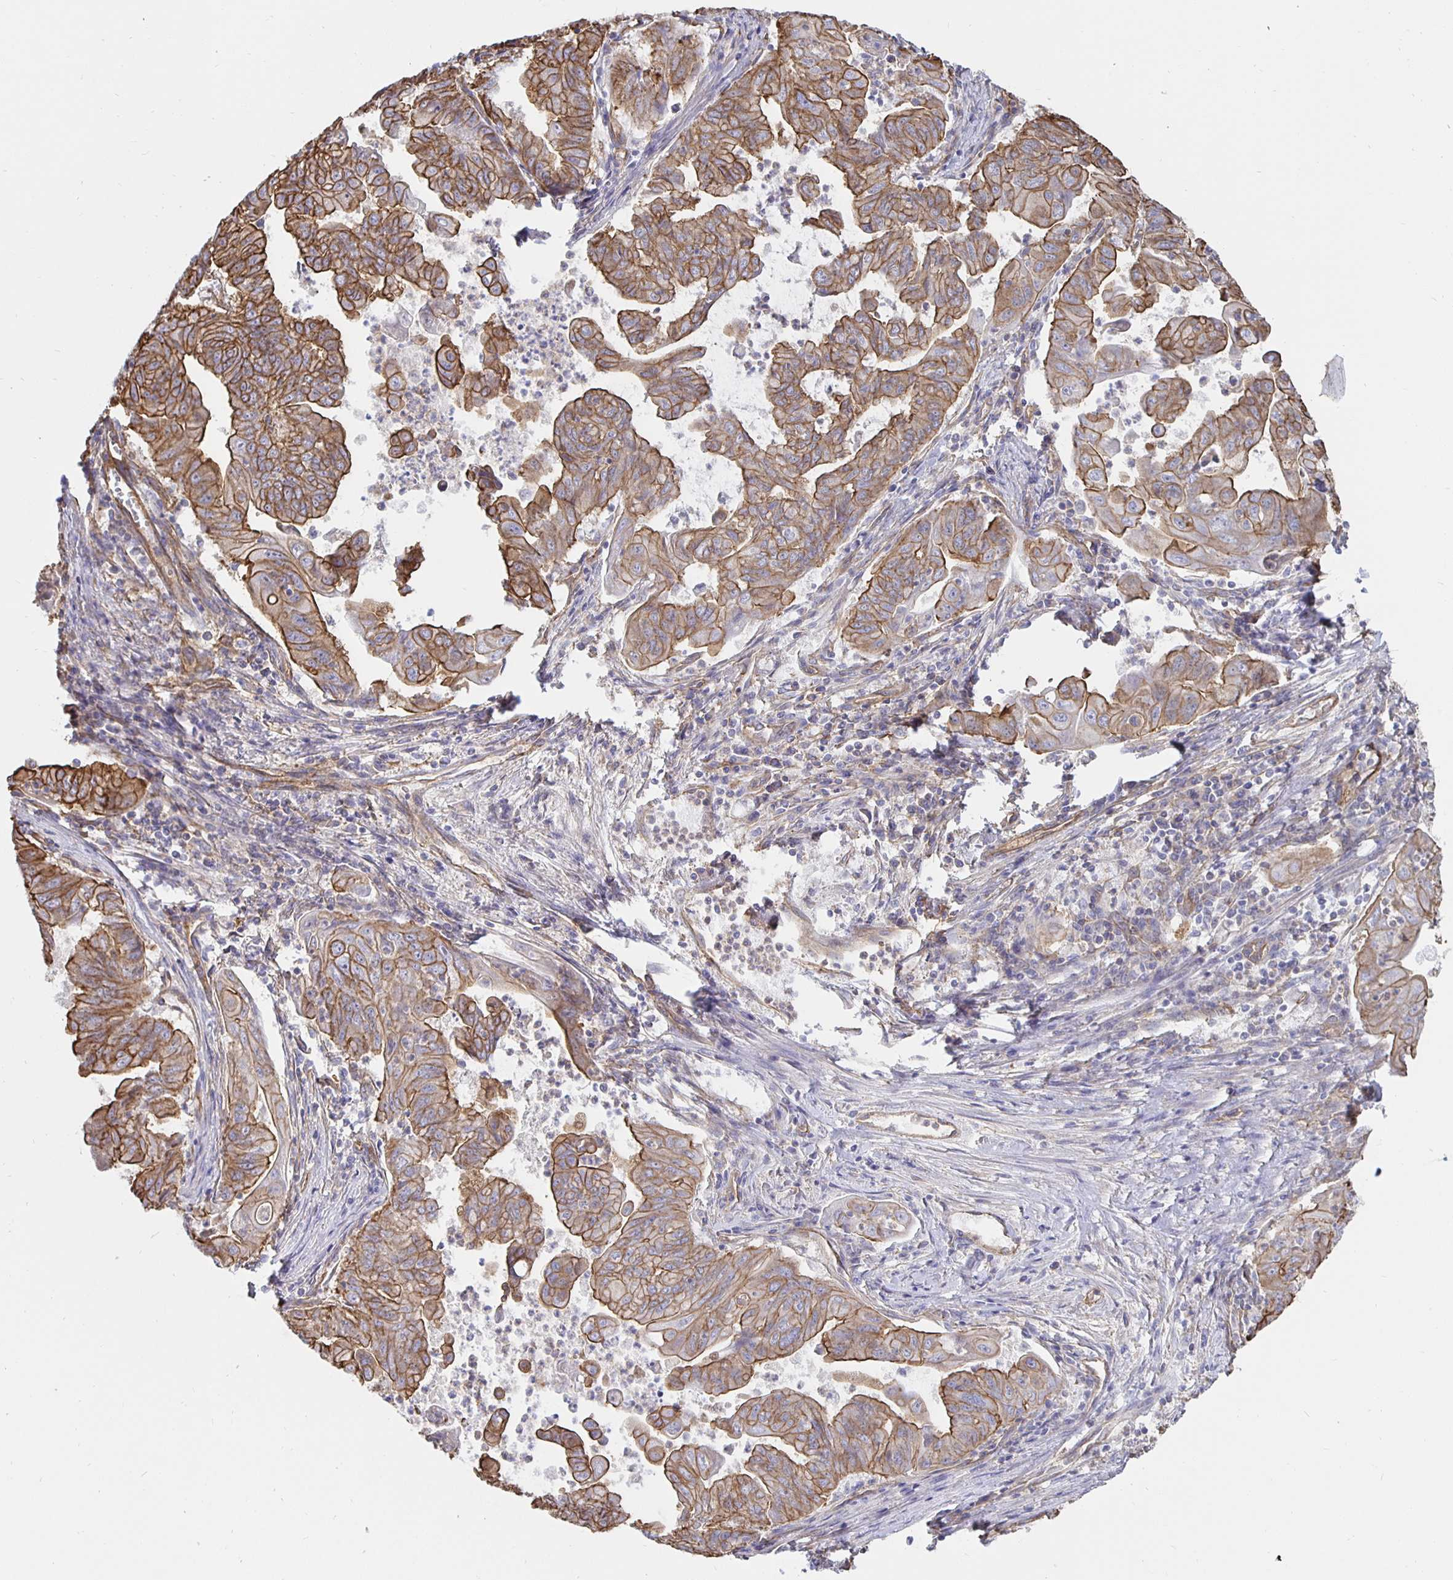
{"staining": {"intensity": "moderate", "quantity": ">75%", "location": "cytoplasmic/membranous"}, "tissue": "stomach cancer", "cell_type": "Tumor cells", "image_type": "cancer", "snomed": [{"axis": "morphology", "description": "Adenocarcinoma, NOS"}, {"axis": "topography", "description": "Stomach, upper"}], "caption": "Stomach cancer stained with DAB (3,3'-diaminobenzidine) IHC exhibits medium levels of moderate cytoplasmic/membranous staining in approximately >75% of tumor cells.", "gene": "ARHGEF39", "patient": {"sex": "male", "age": 80}}